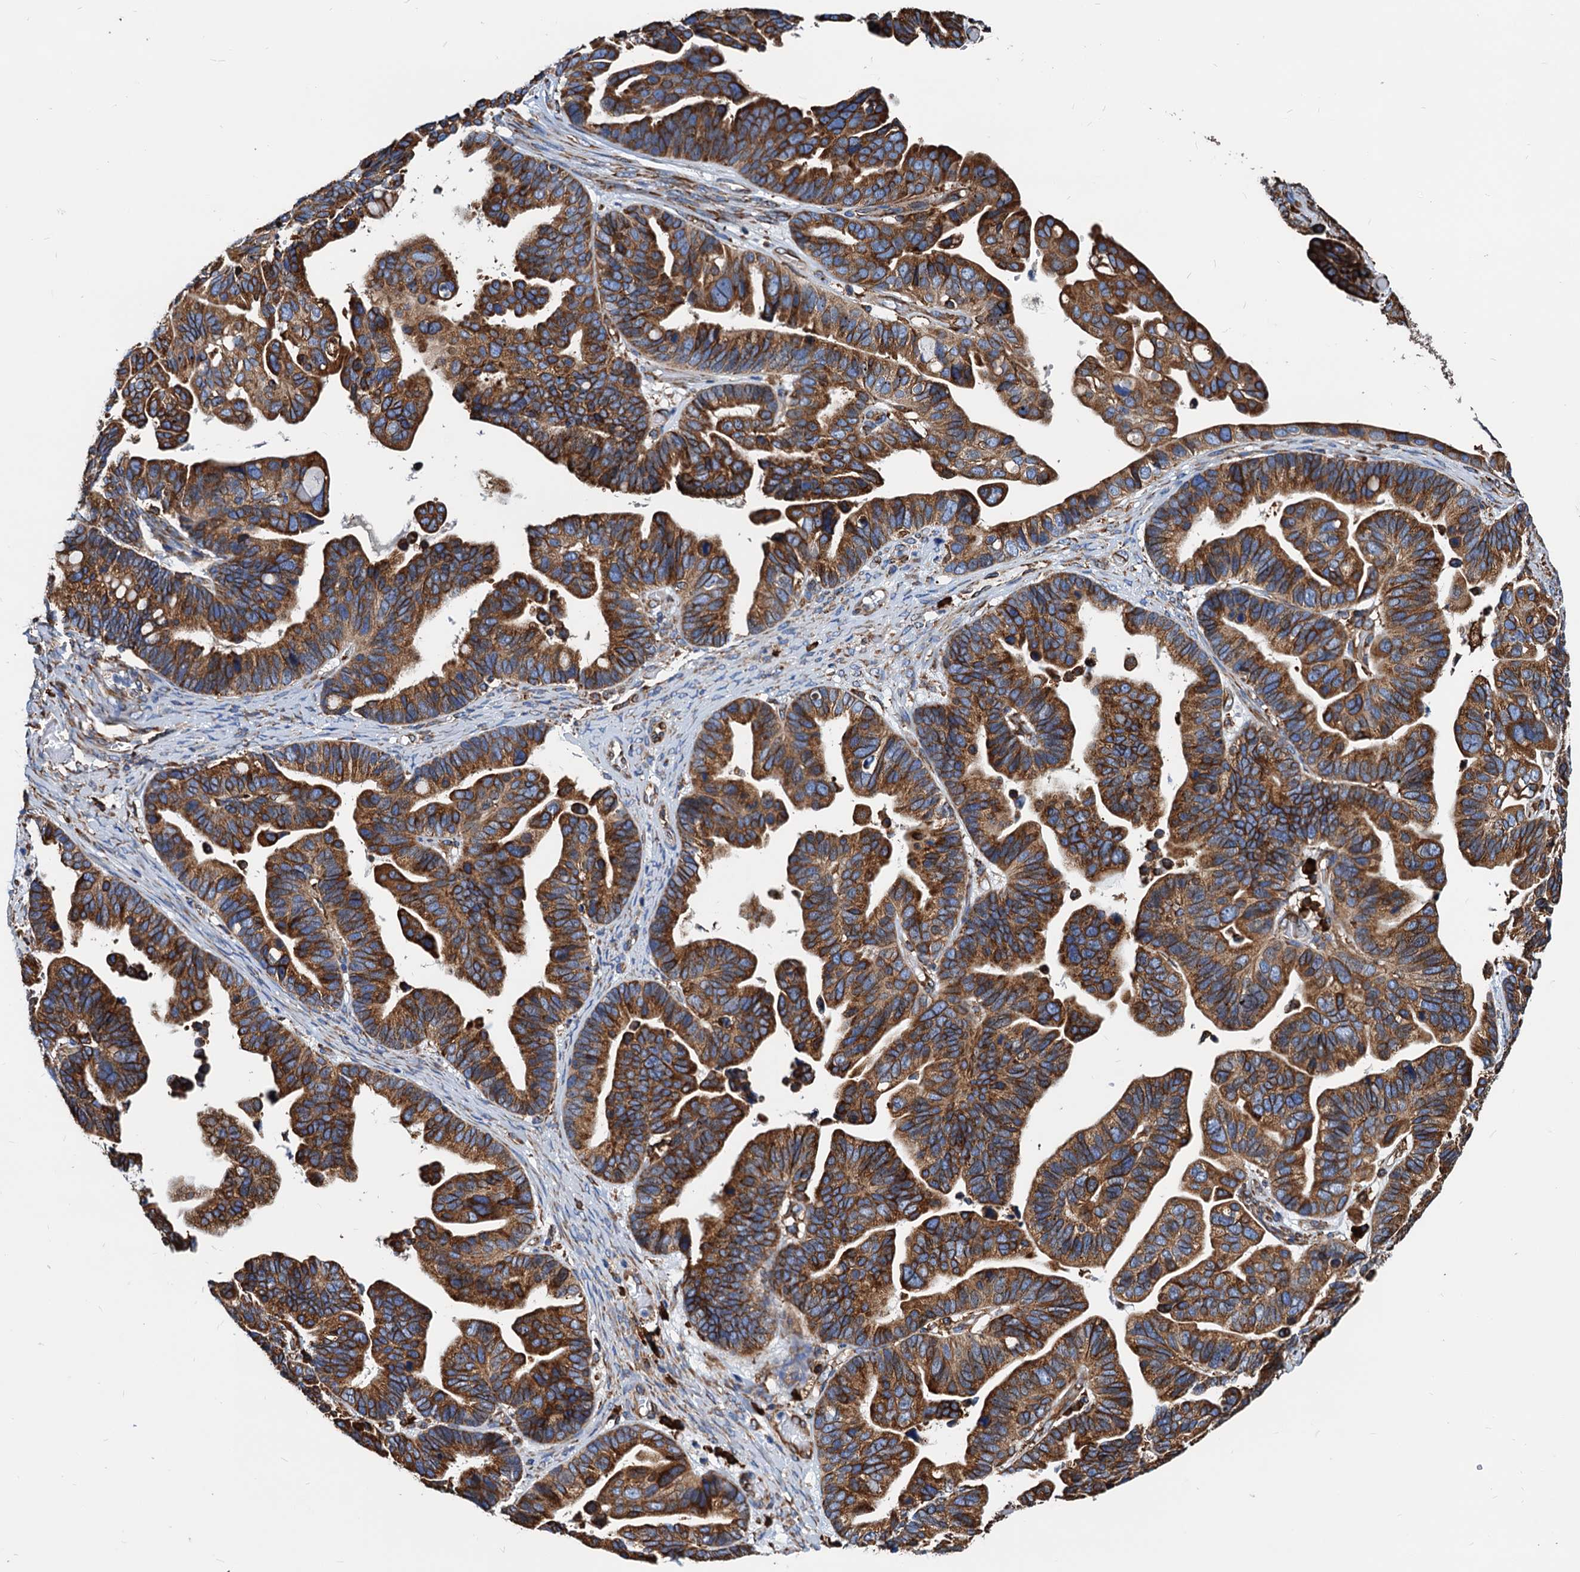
{"staining": {"intensity": "strong", "quantity": ">75%", "location": "cytoplasmic/membranous"}, "tissue": "ovarian cancer", "cell_type": "Tumor cells", "image_type": "cancer", "snomed": [{"axis": "morphology", "description": "Cystadenocarcinoma, serous, NOS"}, {"axis": "topography", "description": "Ovary"}], "caption": "Strong cytoplasmic/membranous protein positivity is identified in about >75% of tumor cells in ovarian cancer (serous cystadenocarcinoma). Nuclei are stained in blue.", "gene": "HSPA5", "patient": {"sex": "female", "age": 56}}